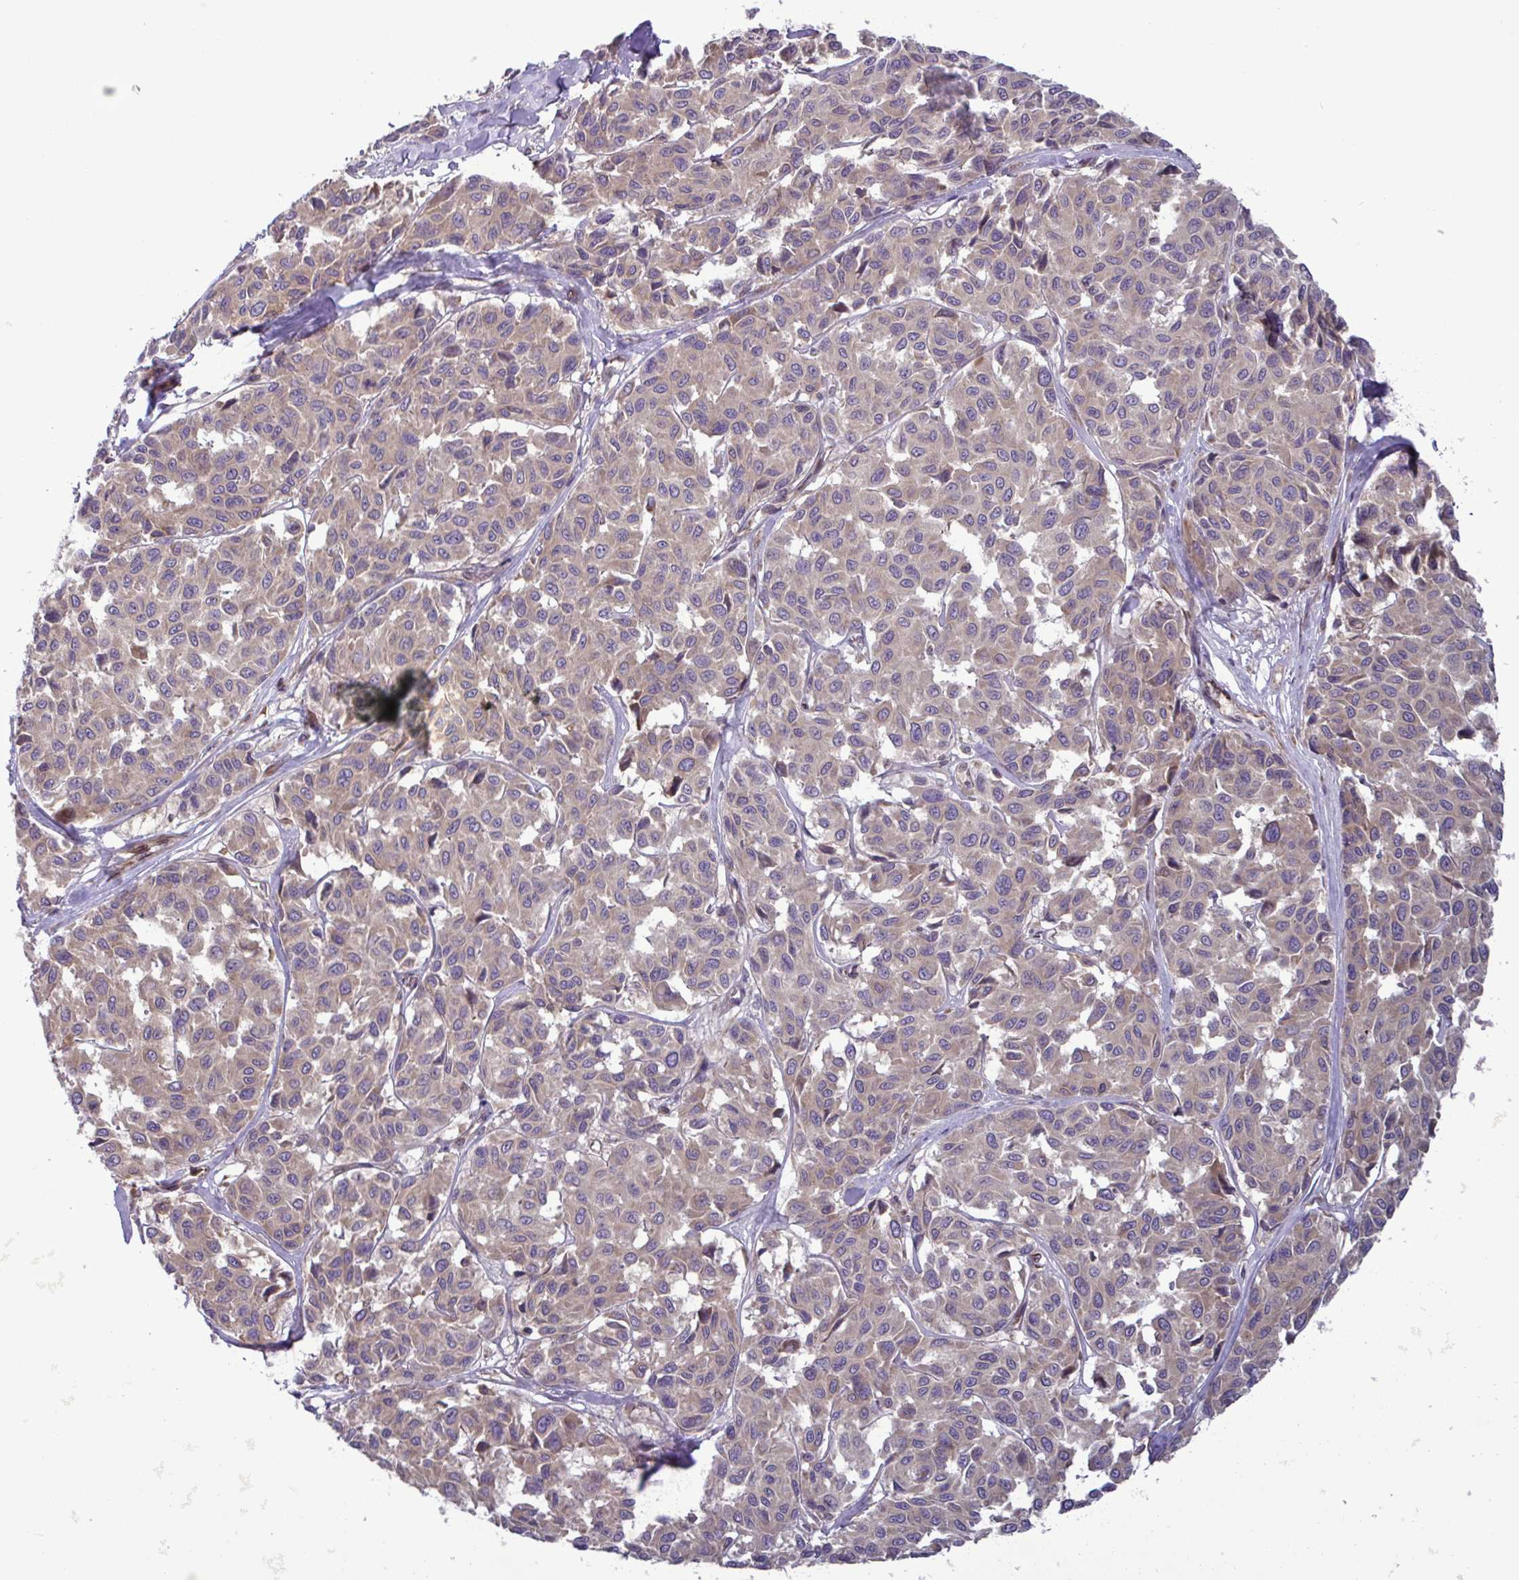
{"staining": {"intensity": "weak", "quantity": "<25%", "location": "cytoplasmic/membranous,nuclear"}, "tissue": "melanoma", "cell_type": "Tumor cells", "image_type": "cancer", "snomed": [{"axis": "morphology", "description": "Malignant melanoma, NOS"}, {"axis": "topography", "description": "Skin"}], "caption": "High power microscopy image of an immunohistochemistry image of melanoma, revealing no significant expression in tumor cells.", "gene": "GLTP", "patient": {"sex": "female", "age": 66}}